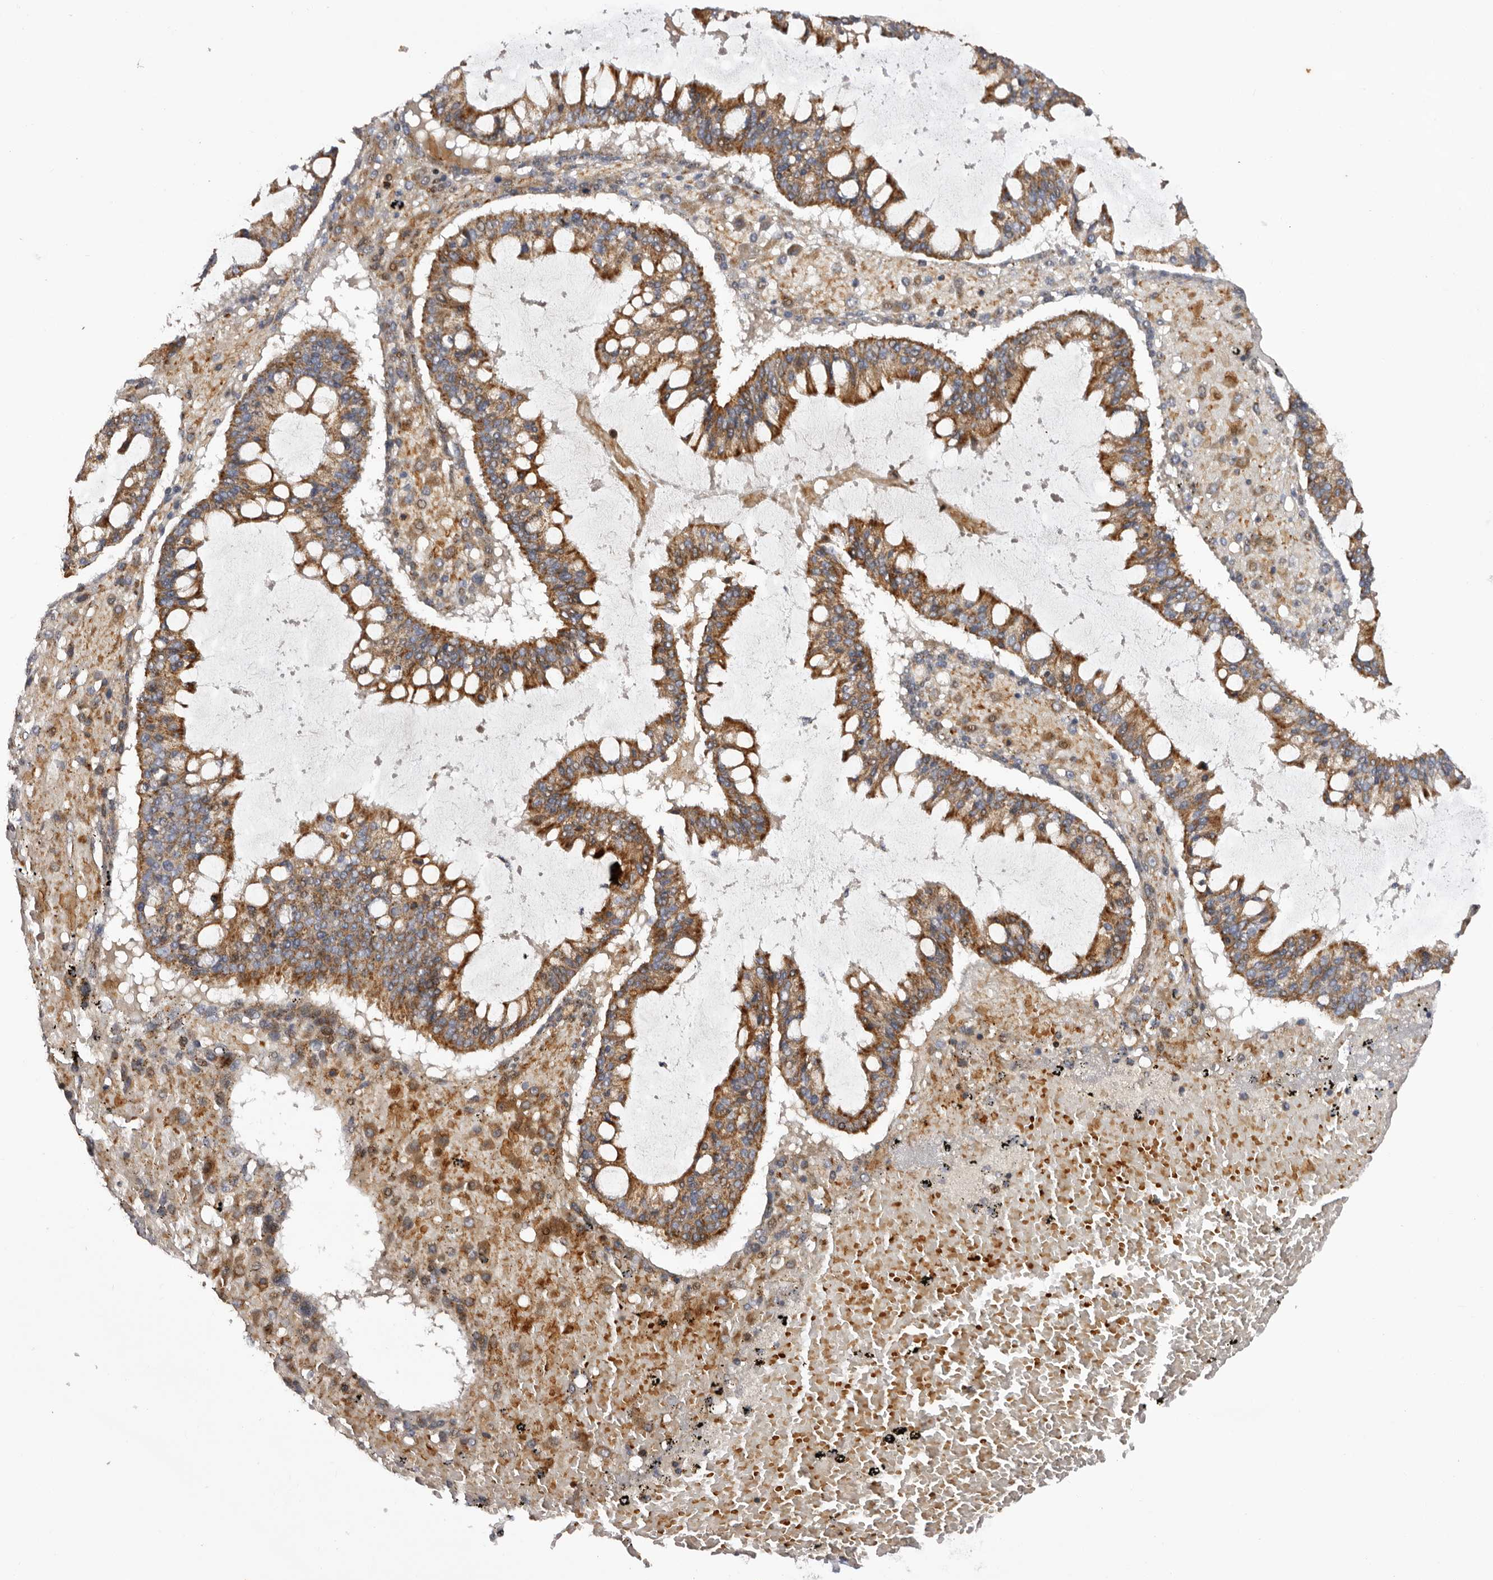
{"staining": {"intensity": "moderate", "quantity": ">75%", "location": "cytoplasmic/membranous"}, "tissue": "ovarian cancer", "cell_type": "Tumor cells", "image_type": "cancer", "snomed": [{"axis": "morphology", "description": "Cystadenocarcinoma, mucinous, NOS"}, {"axis": "topography", "description": "Ovary"}], "caption": "High-power microscopy captured an immunohistochemistry (IHC) image of mucinous cystadenocarcinoma (ovarian), revealing moderate cytoplasmic/membranous positivity in approximately >75% of tumor cells.", "gene": "MECR", "patient": {"sex": "female", "age": 73}}